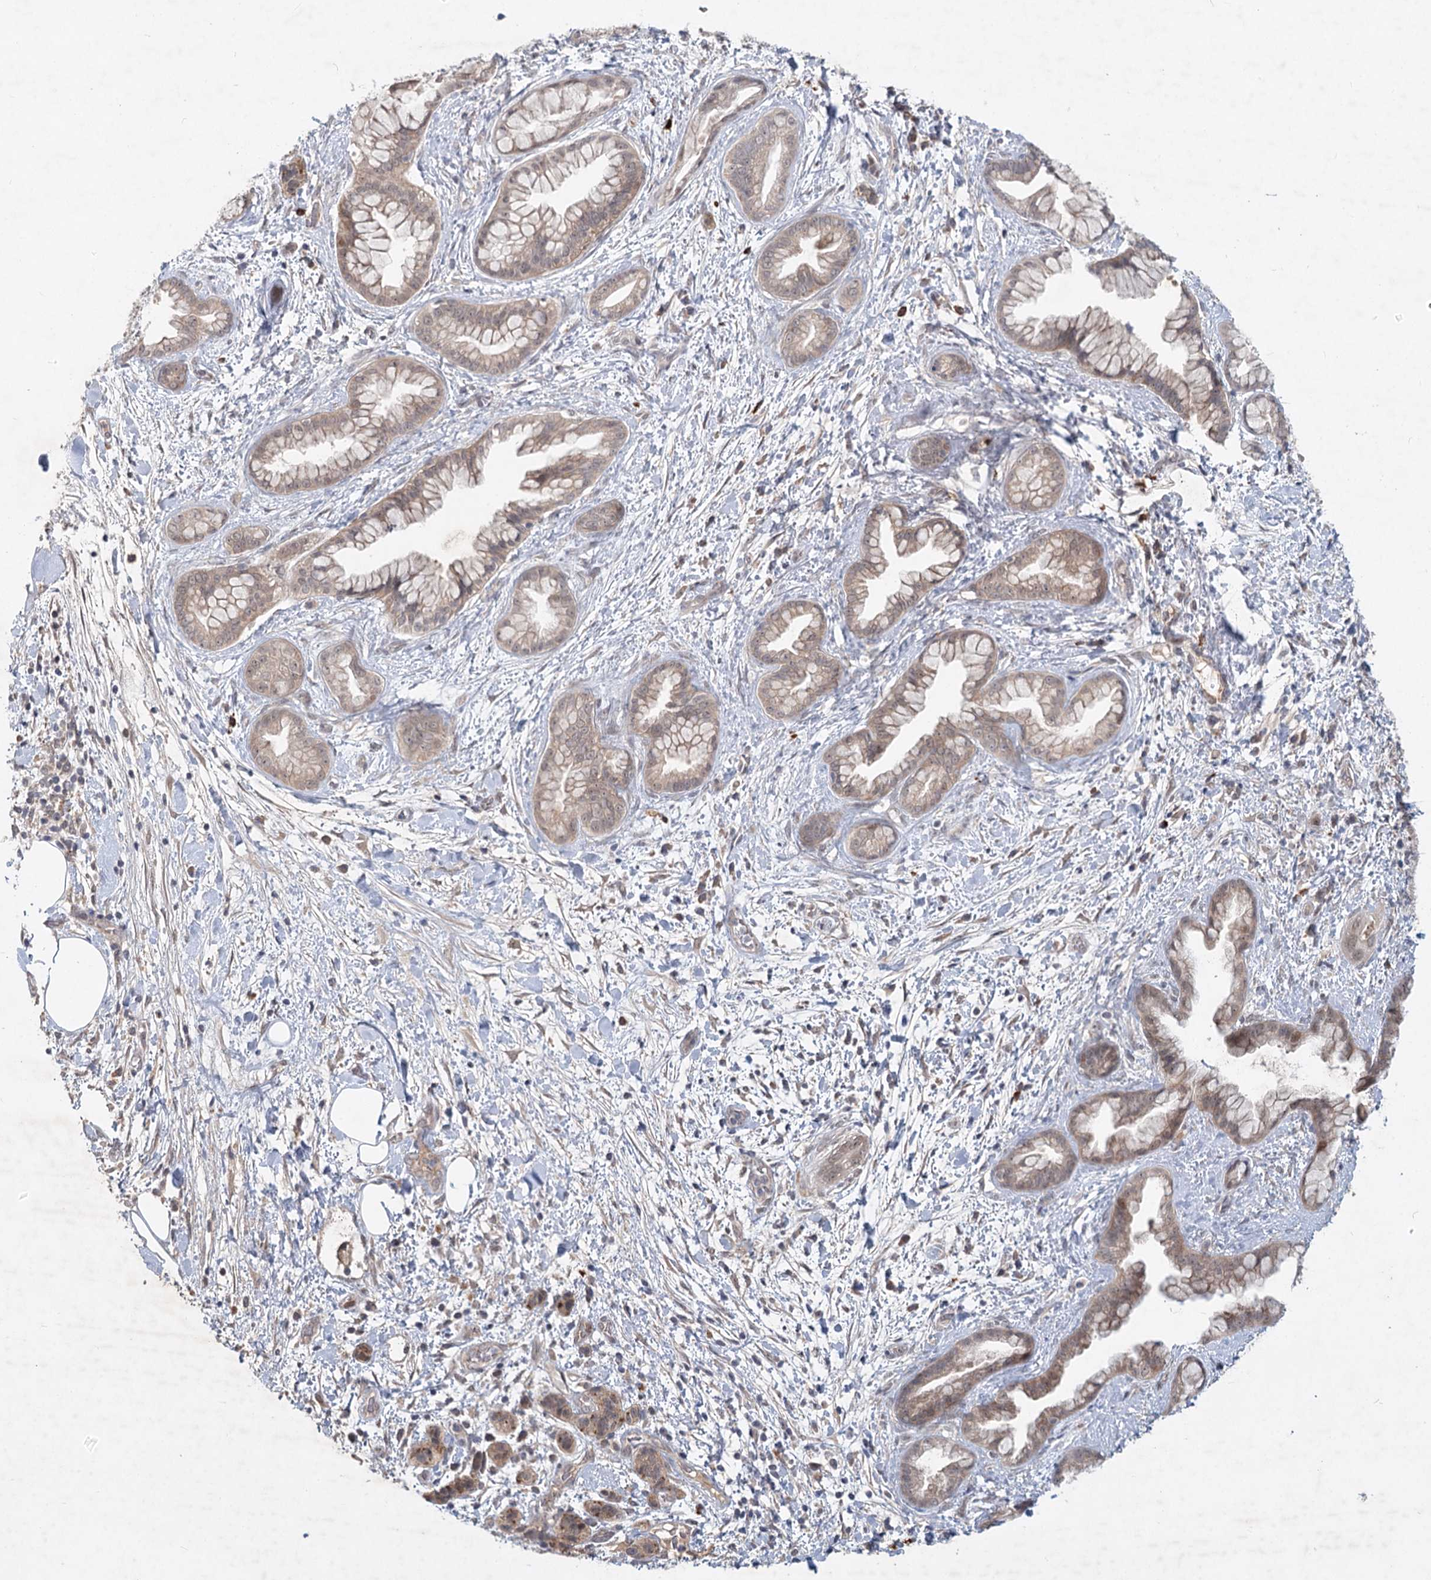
{"staining": {"intensity": "moderate", "quantity": "25%-75%", "location": "cytoplasmic/membranous,nuclear"}, "tissue": "pancreatic cancer", "cell_type": "Tumor cells", "image_type": "cancer", "snomed": [{"axis": "morphology", "description": "Adenocarcinoma, NOS"}, {"axis": "topography", "description": "Pancreas"}], "caption": "Moderate cytoplasmic/membranous and nuclear protein positivity is seen in about 25%-75% of tumor cells in pancreatic cancer.", "gene": "AP3B1", "patient": {"sex": "female", "age": 78}}